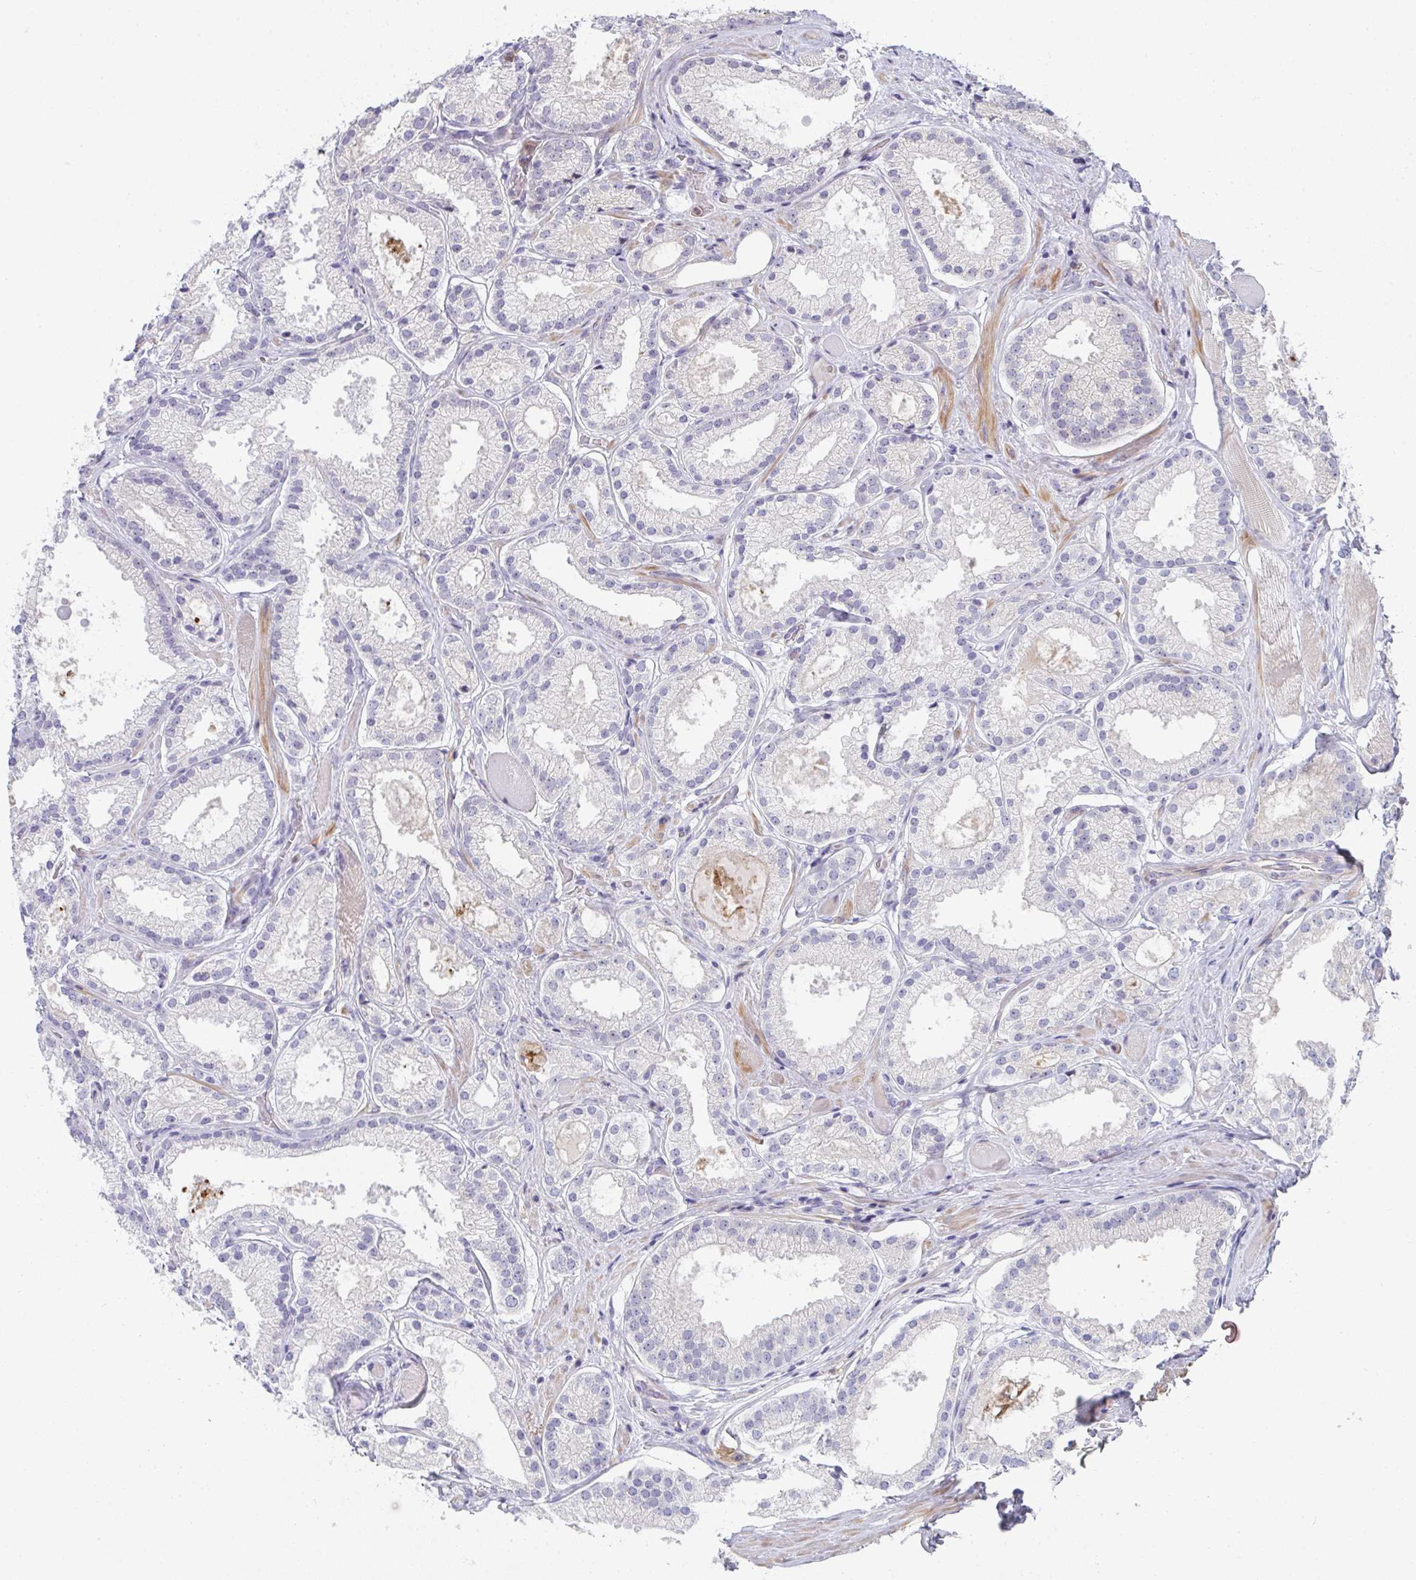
{"staining": {"intensity": "negative", "quantity": "none", "location": "none"}, "tissue": "prostate cancer", "cell_type": "Tumor cells", "image_type": "cancer", "snomed": [{"axis": "morphology", "description": "Adenocarcinoma, High grade"}, {"axis": "topography", "description": "Prostate"}], "caption": "Immunohistochemistry histopathology image of human adenocarcinoma (high-grade) (prostate) stained for a protein (brown), which displays no expression in tumor cells. (DAB immunohistochemistry with hematoxylin counter stain).", "gene": "KLHL33", "patient": {"sex": "male", "age": 68}}